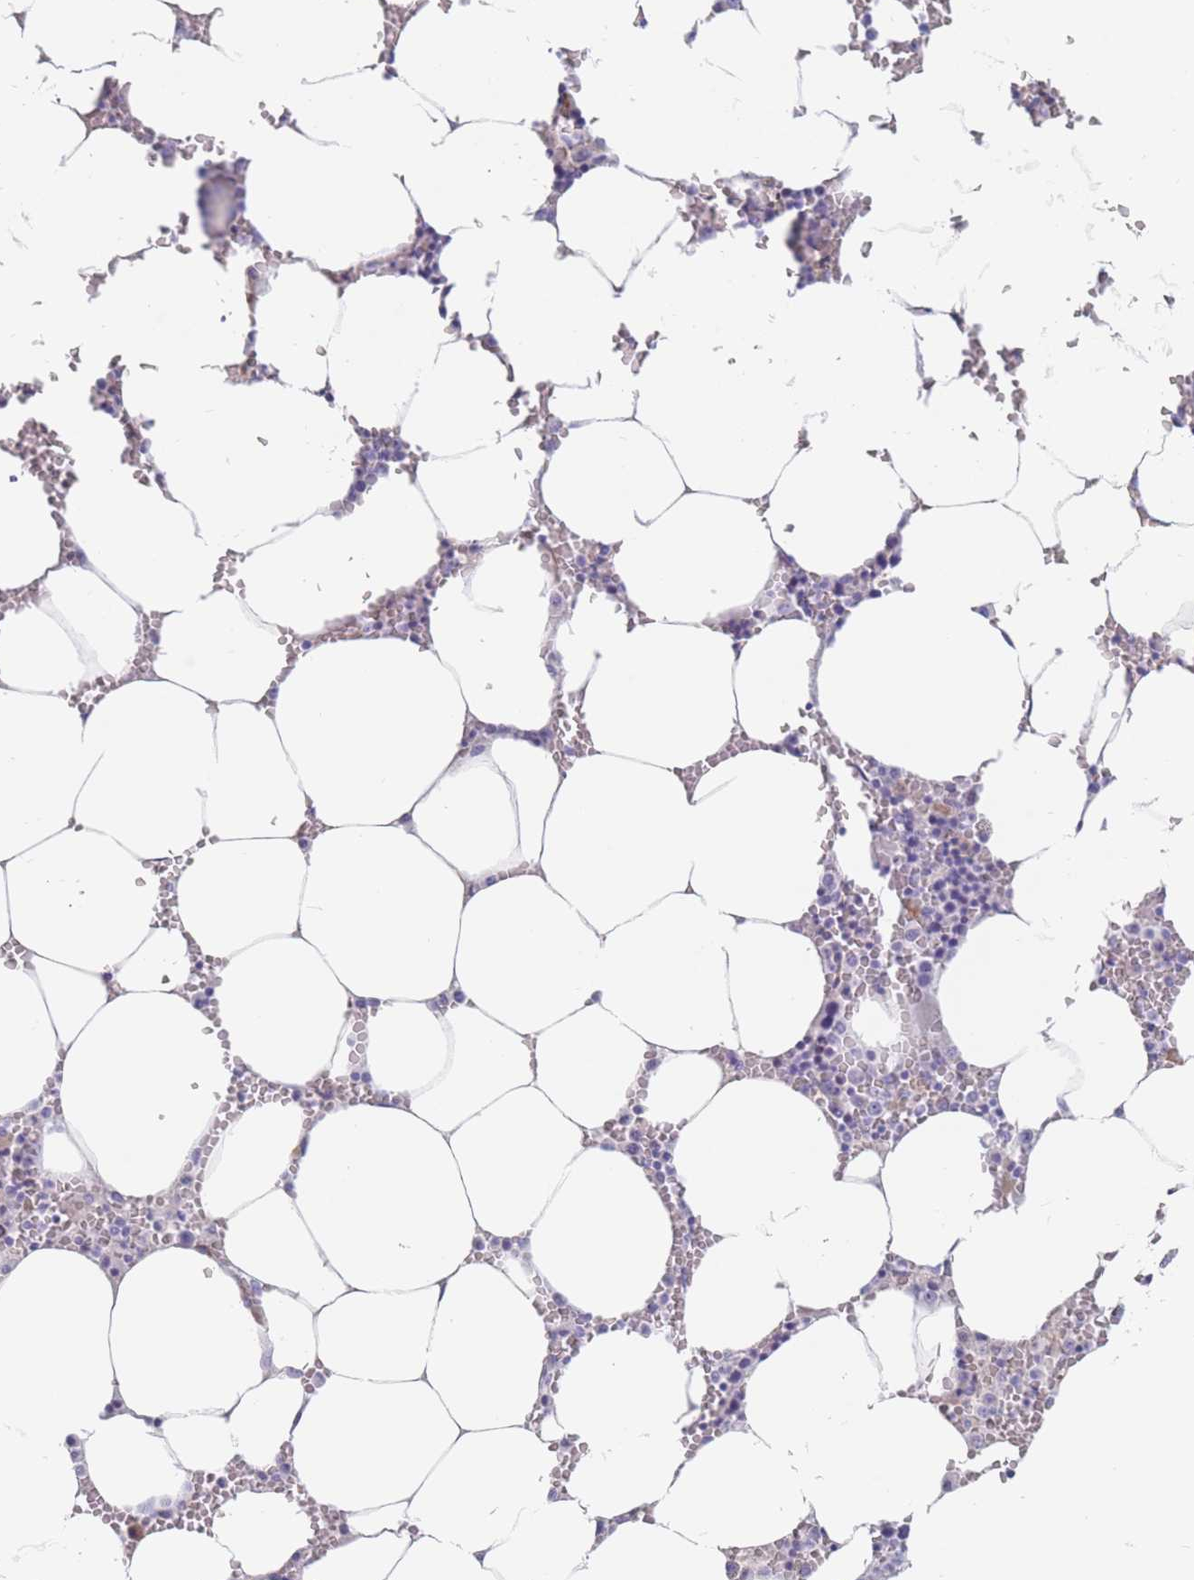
{"staining": {"intensity": "moderate", "quantity": "<25%", "location": "cytoplasmic/membranous"}, "tissue": "bone marrow", "cell_type": "Hematopoietic cells", "image_type": "normal", "snomed": [{"axis": "morphology", "description": "Normal tissue, NOS"}, {"axis": "topography", "description": "Bone marrow"}], "caption": "High-power microscopy captured an IHC photomicrograph of unremarkable bone marrow, revealing moderate cytoplasmic/membranous positivity in about <25% of hematopoietic cells. Ihc stains the protein of interest in brown and the nuclei are stained blue.", "gene": "ST8SIA5", "patient": {"sex": "male", "age": 70}}